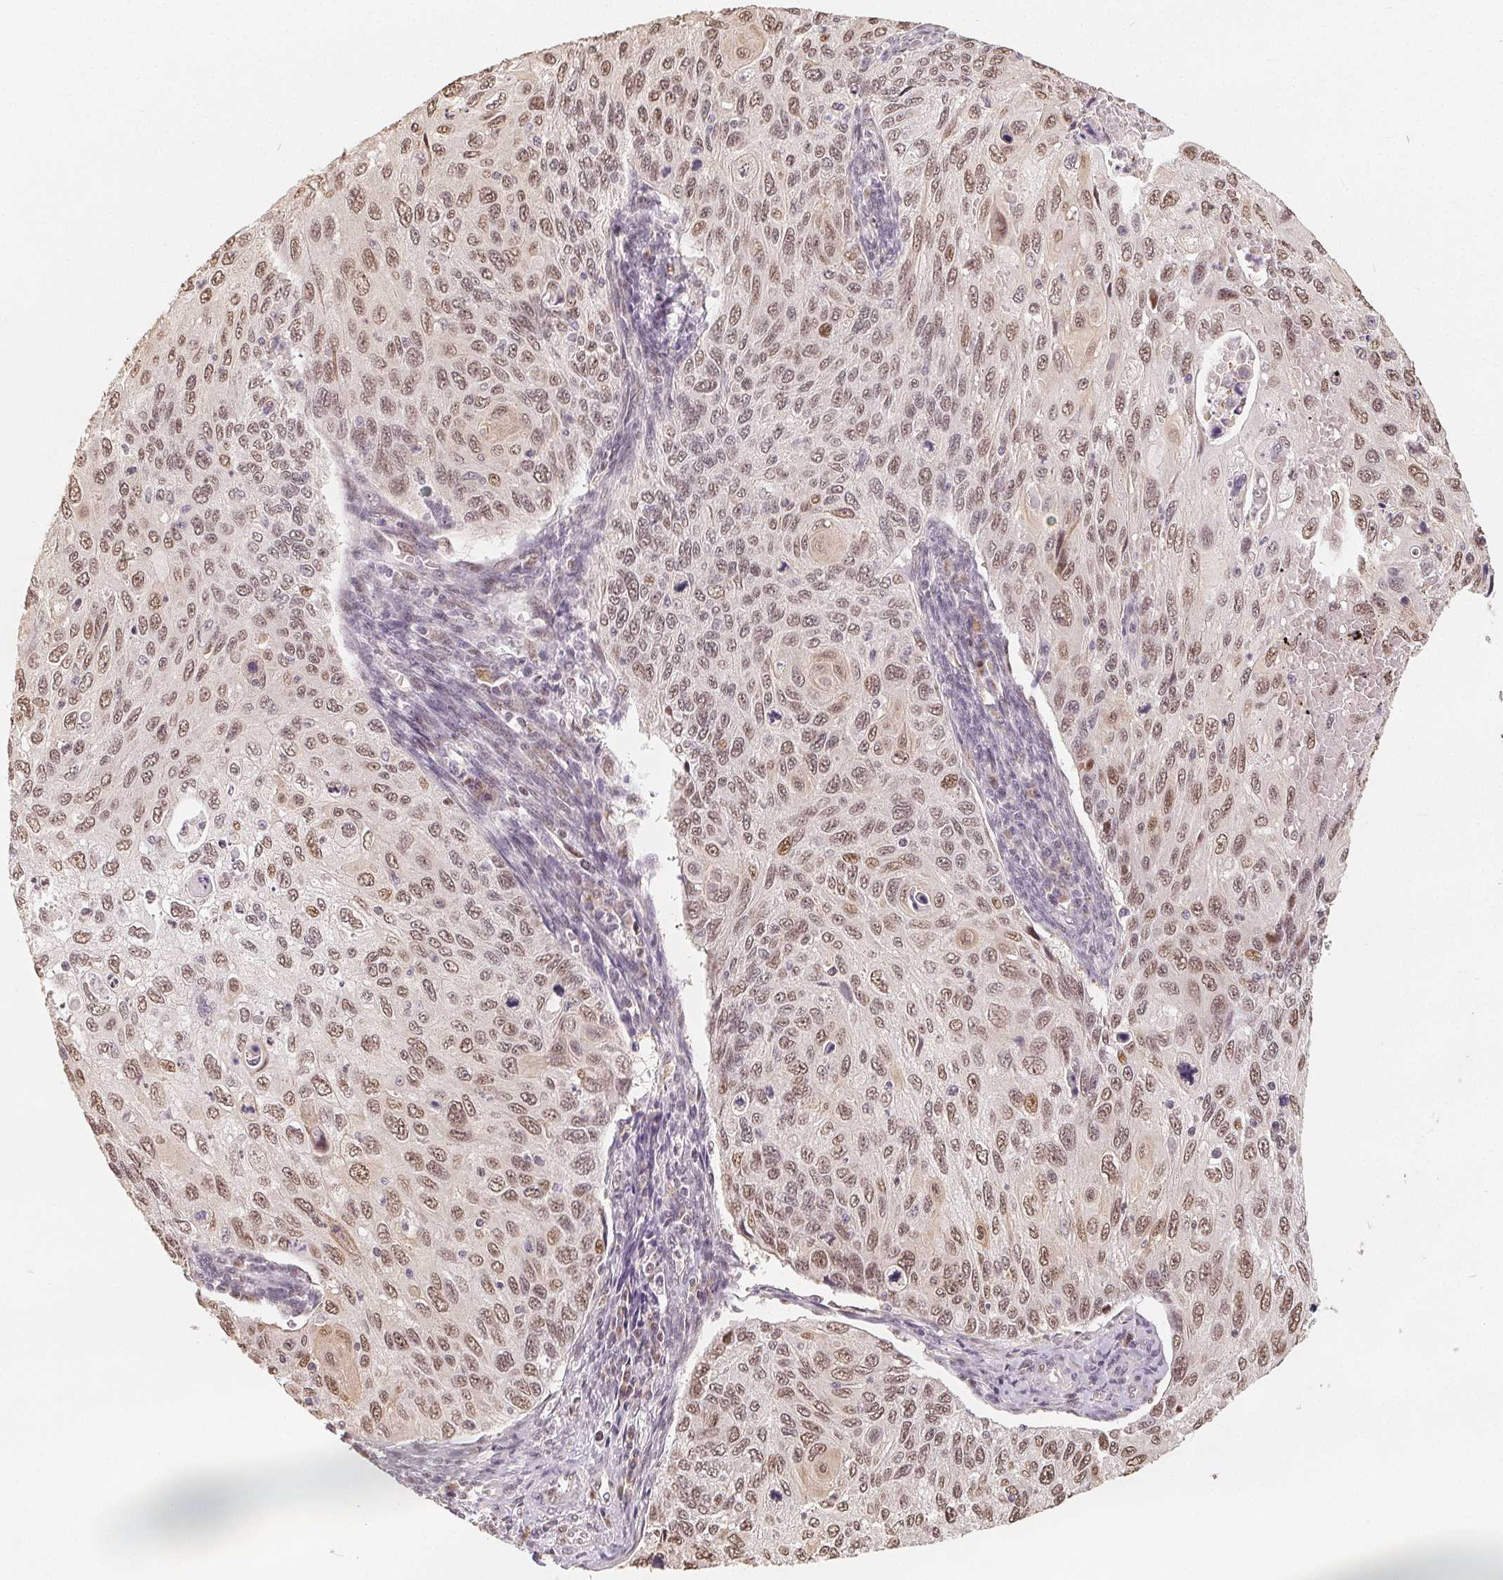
{"staining": {"intensity": "weak", "quantity": "25%-75%", "location": "nuclear"}, "tissue": "cervical cancer", "cell_type": "Tumor cells", "image_type": "cancer", "snomed": [{"axis": "morphology", "description": "Squamous cell carcinoma, NOS"}, {"axis": "topography", "description": "Cervix"}], "caption": "Protein staining exhibits weak nuclear positivity in about 25%-75% of tumor cells in cervical cancer (squamous cell carcinoma).", "gene": "CCDC138", "patient": {"sex": "female", "age": 70}}